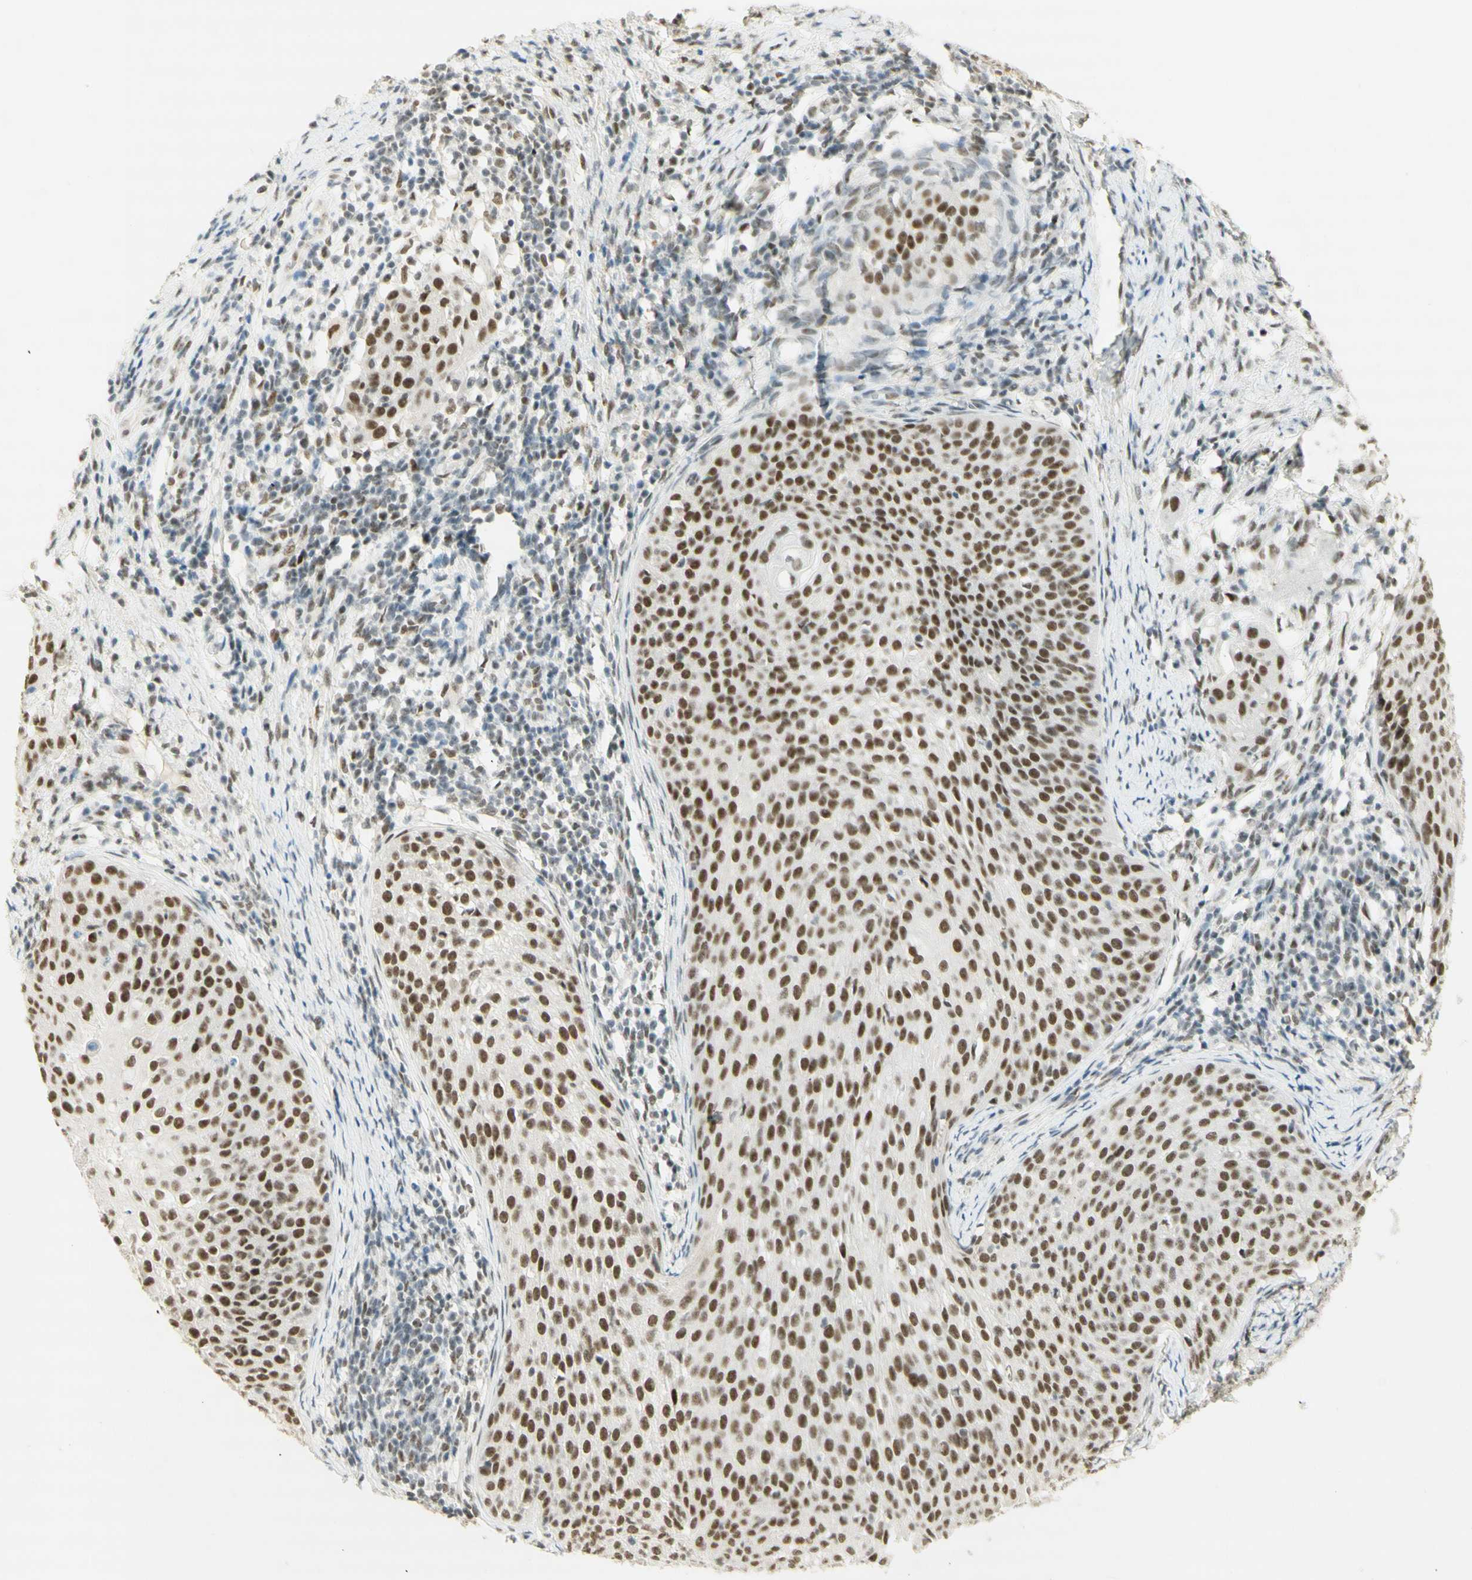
{"staining": {"intensity": "moderate", "quantity": ">75%", "location": "nuclear"}, "tissue": "cervical cancer", "cell_type": "Tumor cells", "image_type": "cancer", "snomed": [{"axis": "morphology", "description": "Squamous cell carcinoma, NOS"}, {"axis": "topography", "description": "Cervix"}], "caption": "Immunohistochemical staining of squamous cell carcinoma (cervical) demonstrates moderate nuclear protein positivity in approximately >75% of tumor cells.", "gene": "PMS2", "patient": {"sex": "female", "age": 51}}